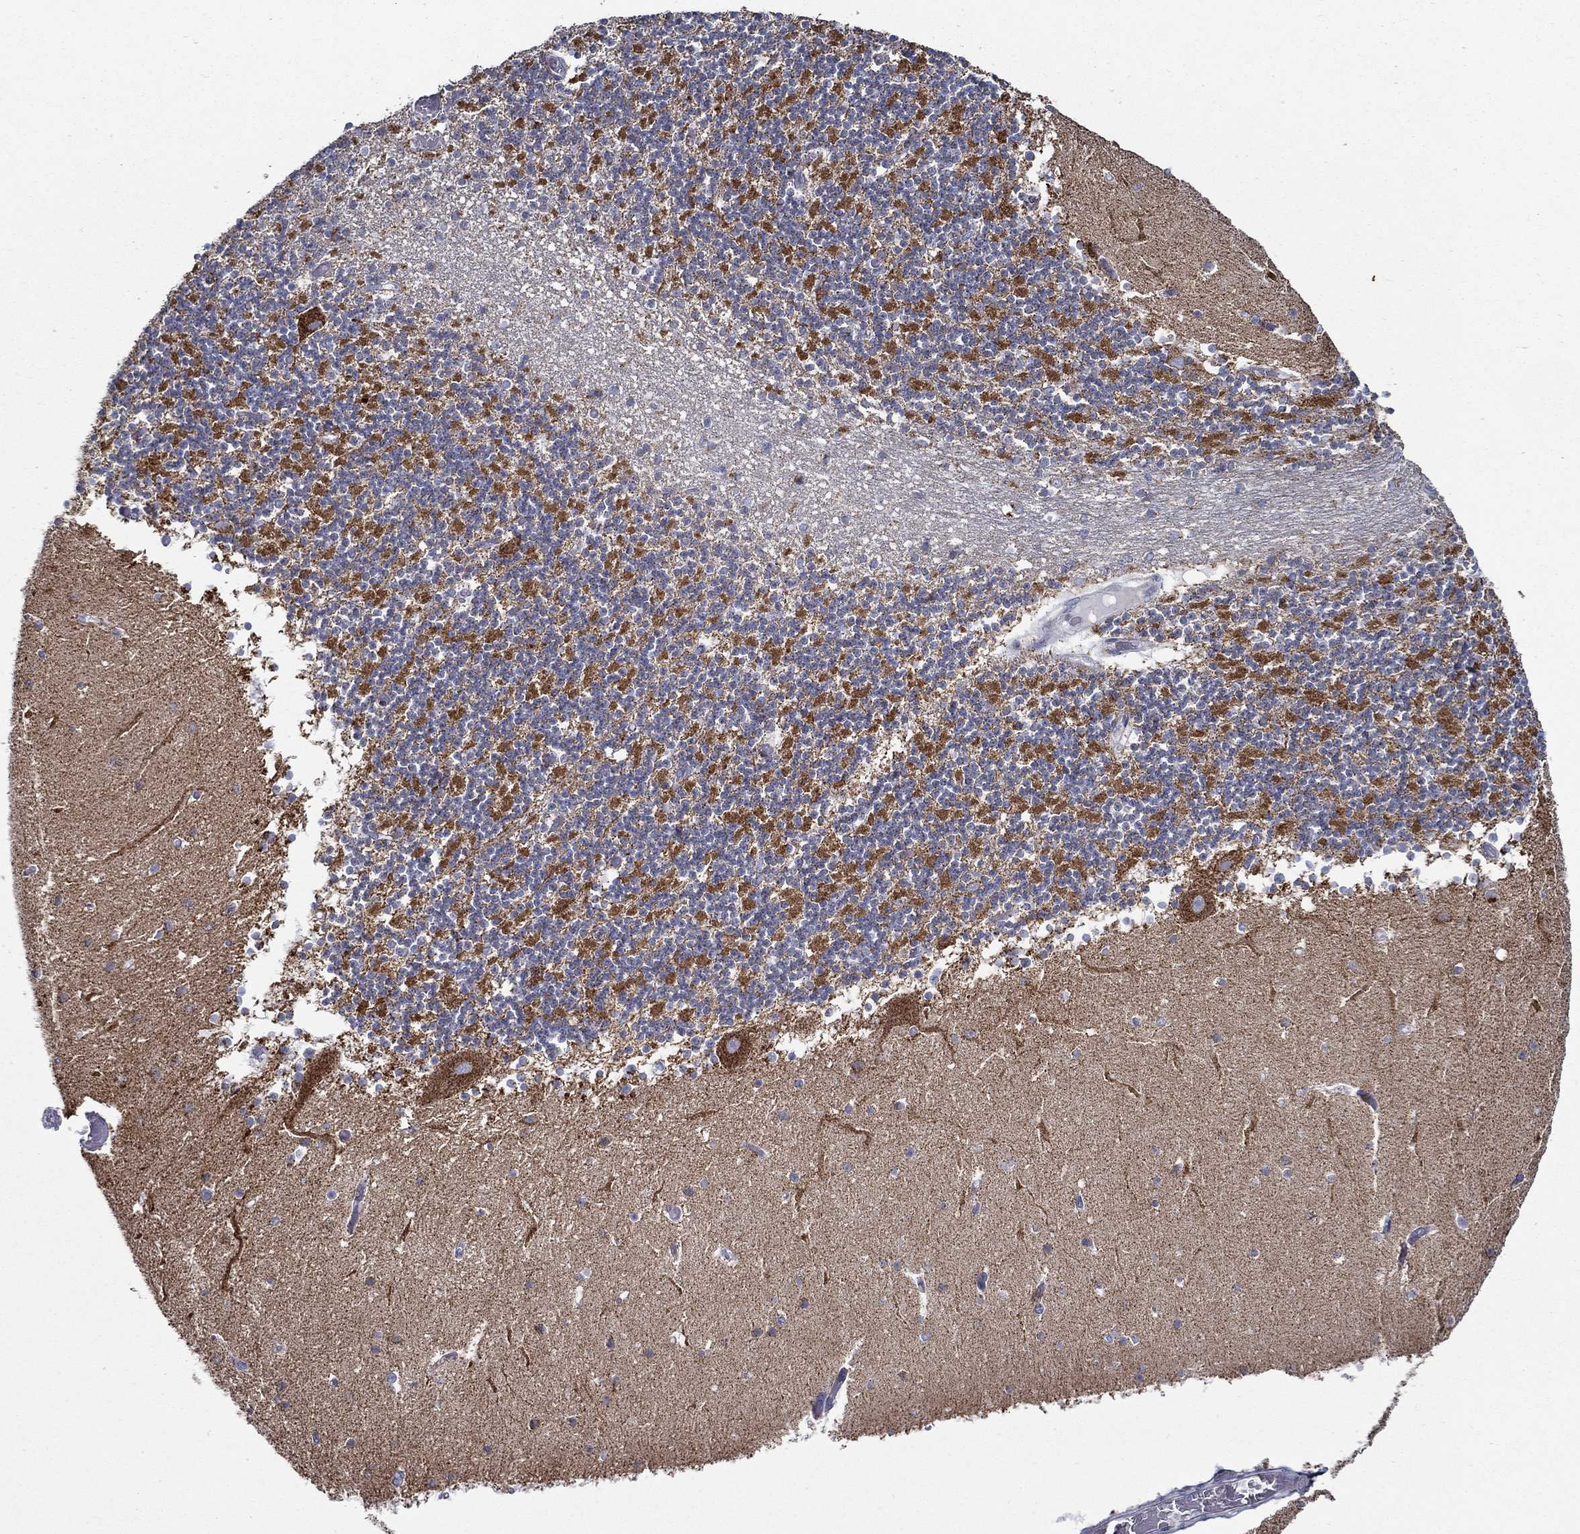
{"staining": {"intensity": "negative", "quantity": "none", "location": "none"}, "tissue": "cerebellum", "cell_type": "Cells in granular layer", "image_type": "normal", "snomed": [{"axis": "morphology", "description": "Normal tissue, NOS"}, {"axis": "topography", "description": "Cerebellum"}], "caption": "This is a micrograph of immunohistochemistry staining of benign cerebellum, which shows no staining in cells in granular layer.", "gene": "SFXN1", "patient": {"sex": "female", "age": 28}}